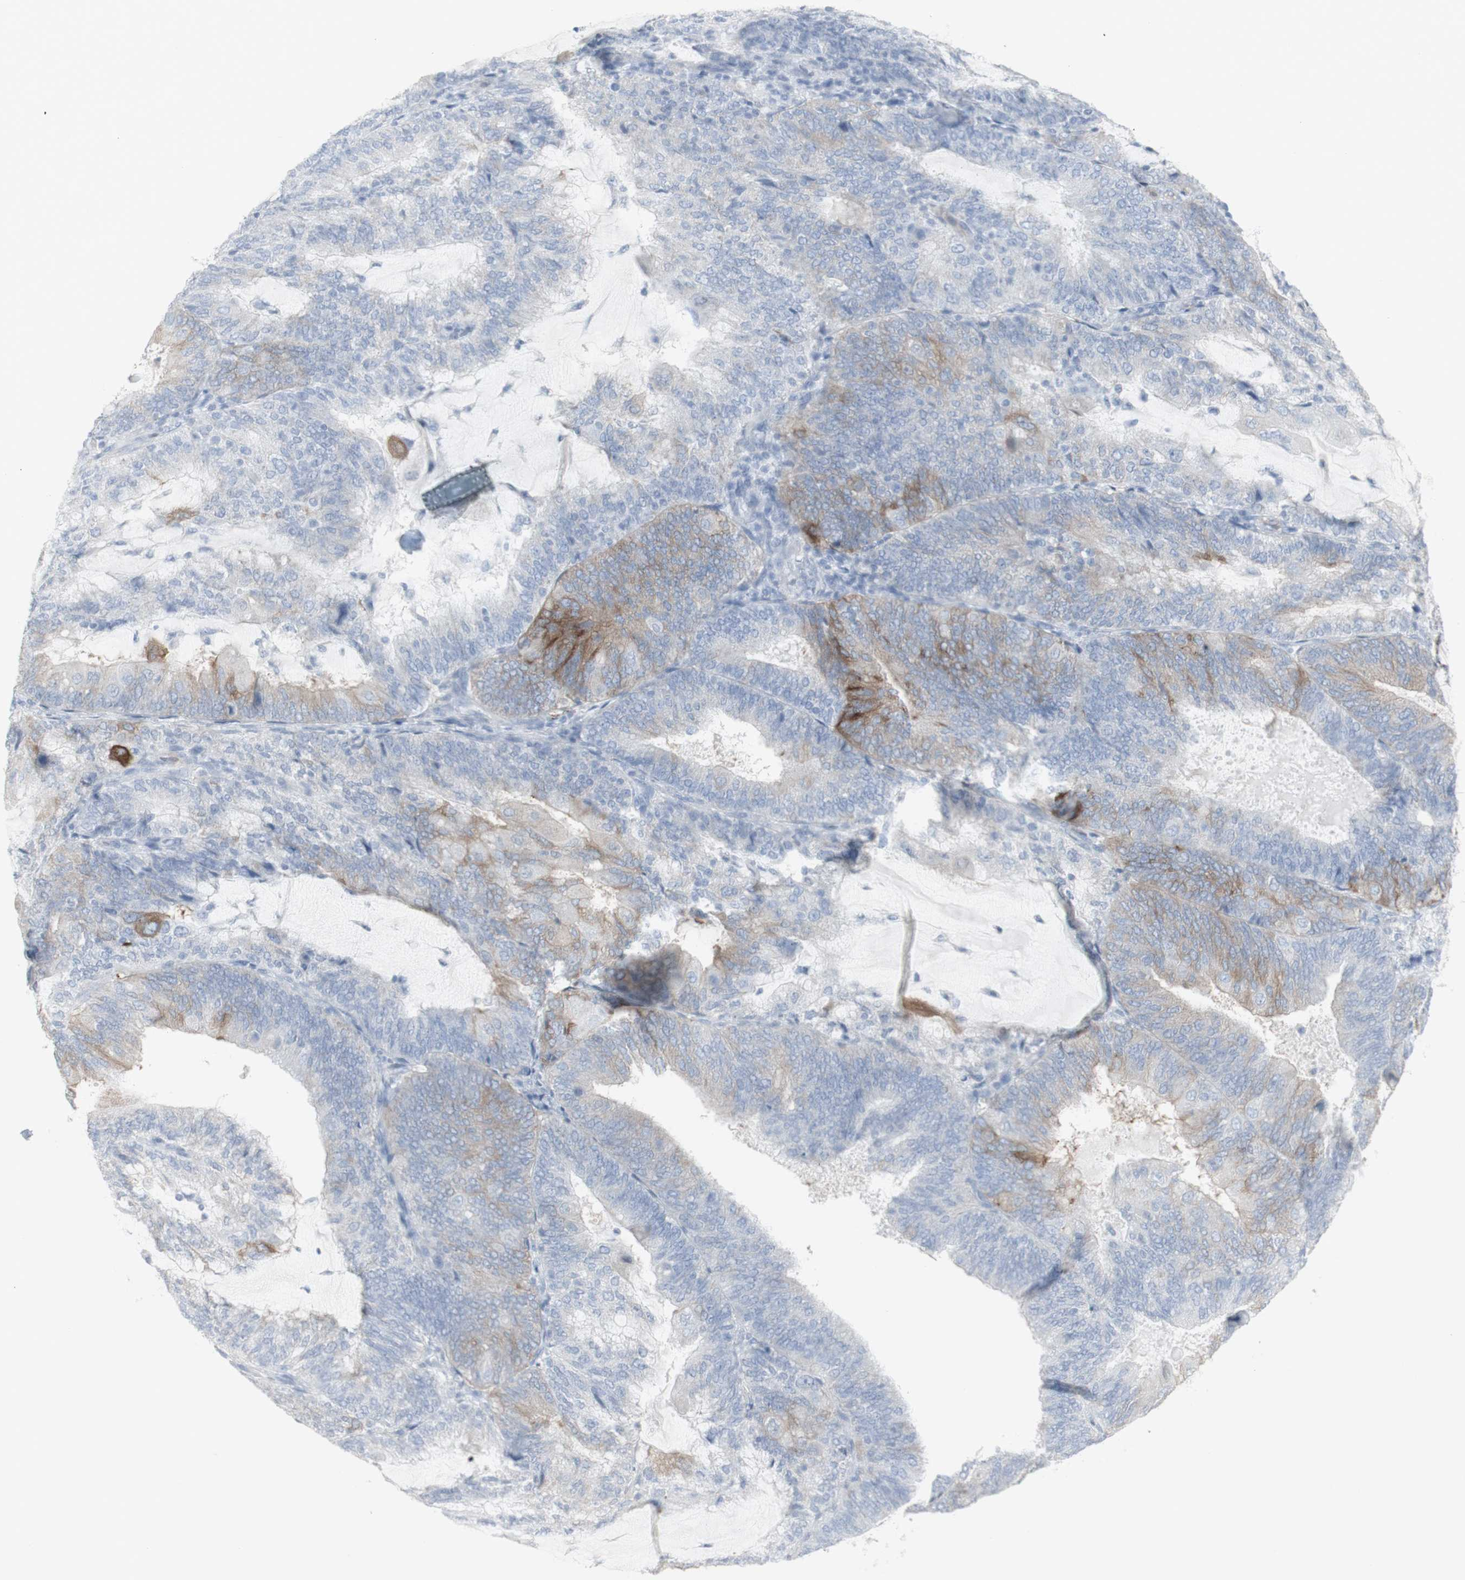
{"staining": {"intensity": "weak", "quantity": "<25%", "location": "cytoplasmic/membranous"}, "tissue": "endometrial cancer", "cell_type": "Tumor cells", "image_type": "cancer", "snomed": [{"axis": "morphology", "description": "Adenocarcinoma, NOS"}, {"axis": "topography", "description": "Endometrium"}], "caption": "High power microscopy photomicrograph of an immunohistochemistry (IHC) micrograph of adenocarcinoma (endometrial), revealing no significant staining in tumor cells.", "gene": "ENSG00000198211", "patient": {"sex": "female", "age": 81}}